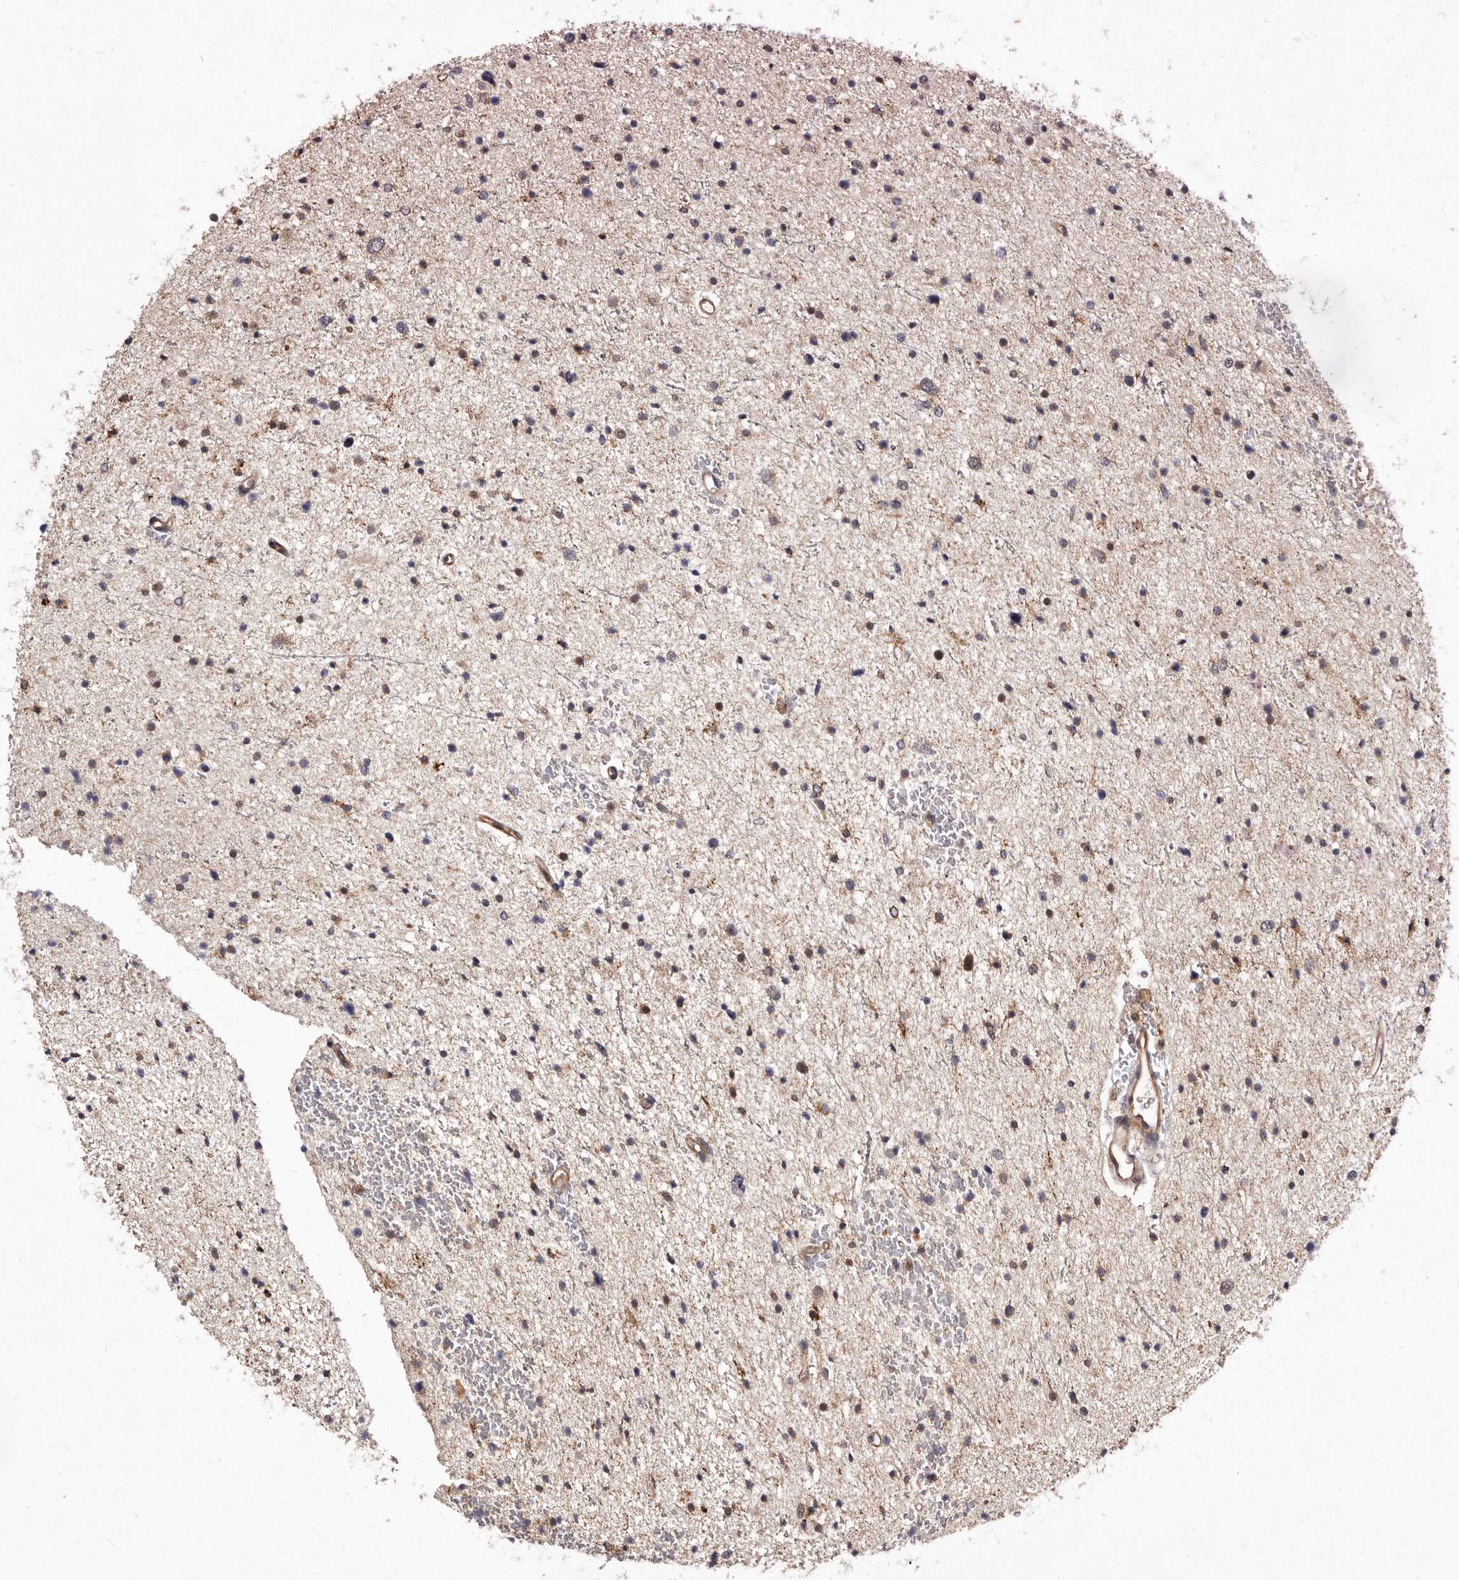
{"staining": {"intensity": "weak", "quantity": "<25%", "location": "cytoplasmic/membranous"}, "tissue": "glioma", "cell_type": "Tumor cells", "image_type": "cancer", "snomed": [{"axis": "morphology", "description": "Glioma, malignant, Low grade"}, {"axis": "topography", "description": "Brain"}], "caption": "Tumor cells show no significant protein positivity in glioma.", "gene": "RRM2B", "patient": {"sex": "female", "age": 37}}